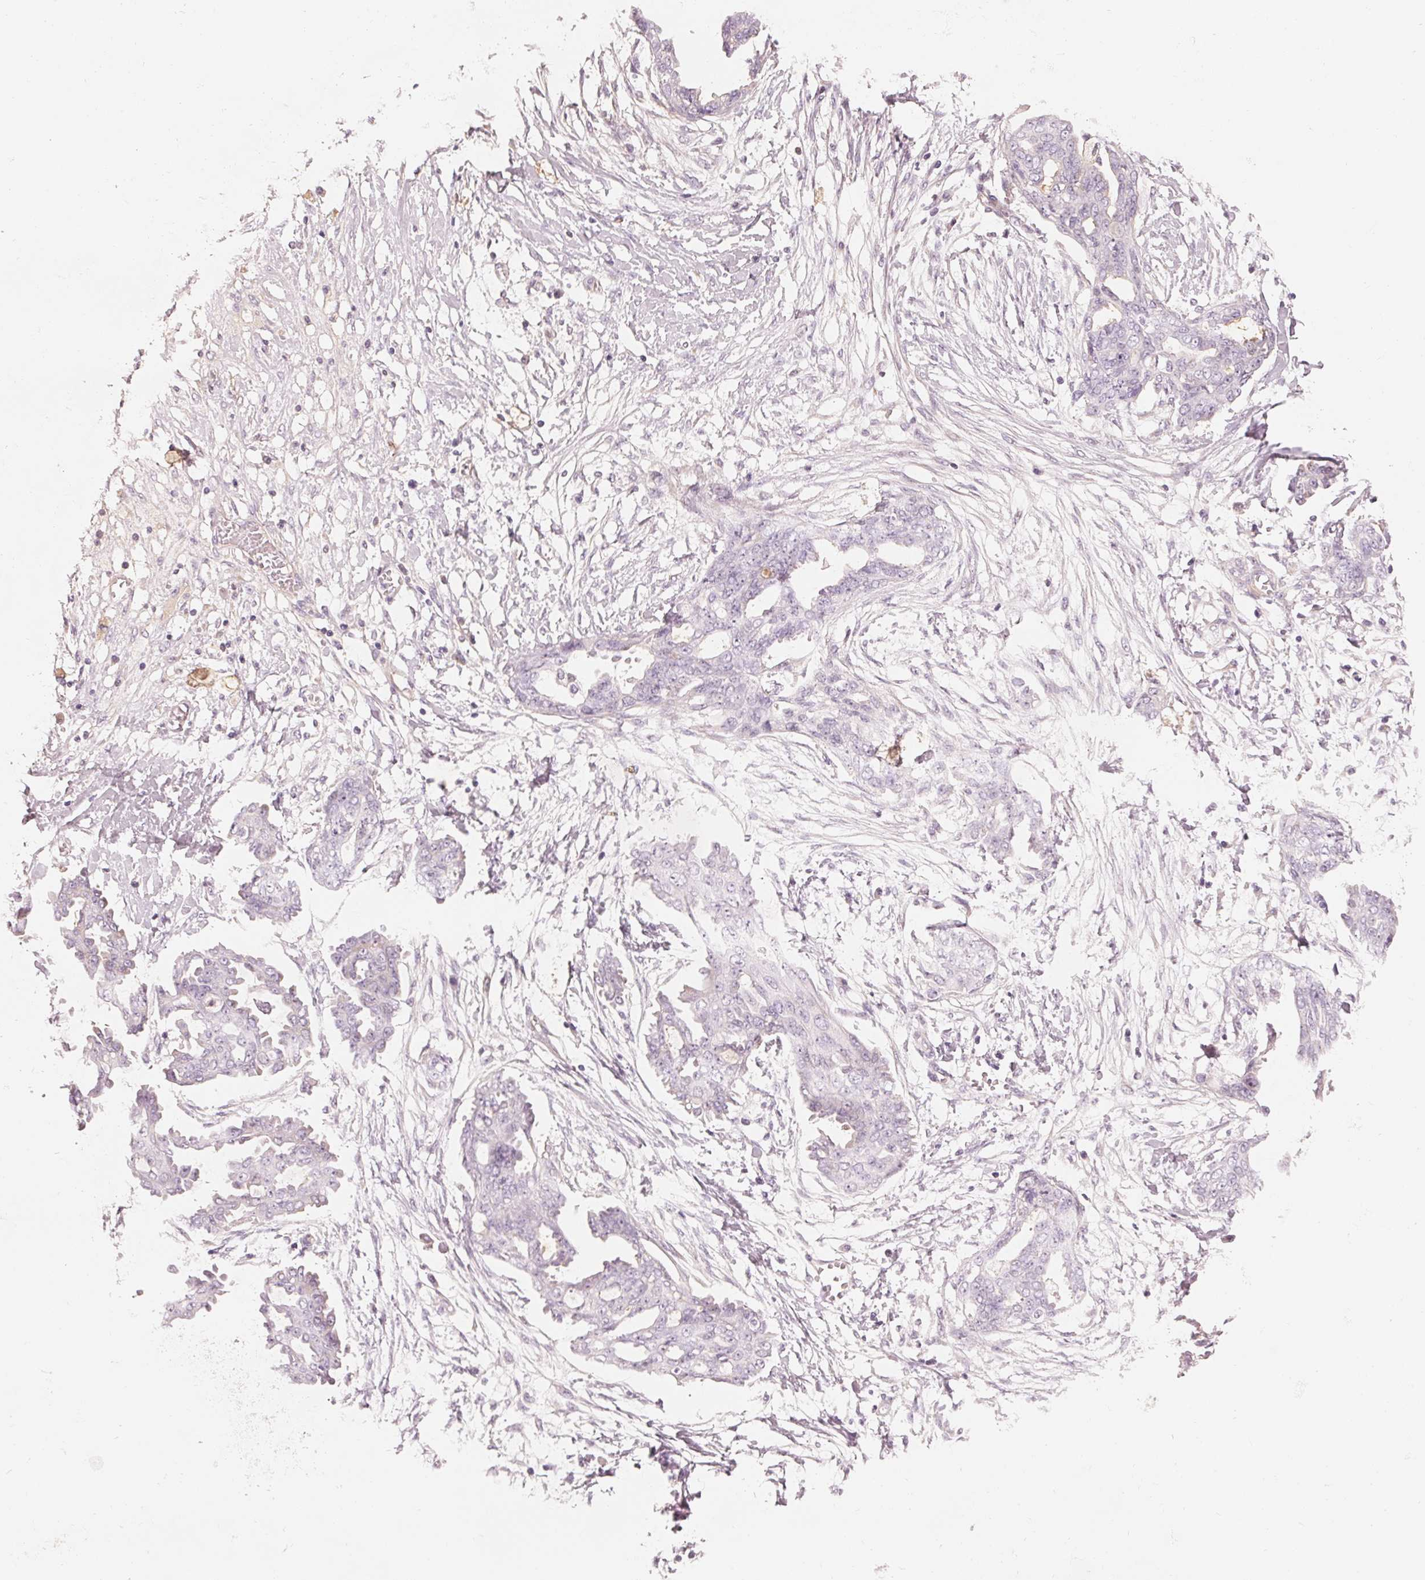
{"staining": {"intensity": "negative", "quantity": "none", "location": "none"}, "tissue": "ovarian cancer", "cell_type": "Tumor cells", "image_type": "cancer", "snomed": [{"axis": "morphology", "description": "Cystadenocarcinoma, serous, NOS"}, {"axis": "topography", "description": "Ovary"}], "caption": "Immunohistochemical staining of serous cystadenocarcinoma (ovarian) exhibits no significant positivity in tumor cells. (DAB (3,3'-diaminobenzidine) immunohistochemistry, high magnification).", "gene": "CFHR2", "patient": {"sex": "female", "age": 71}}